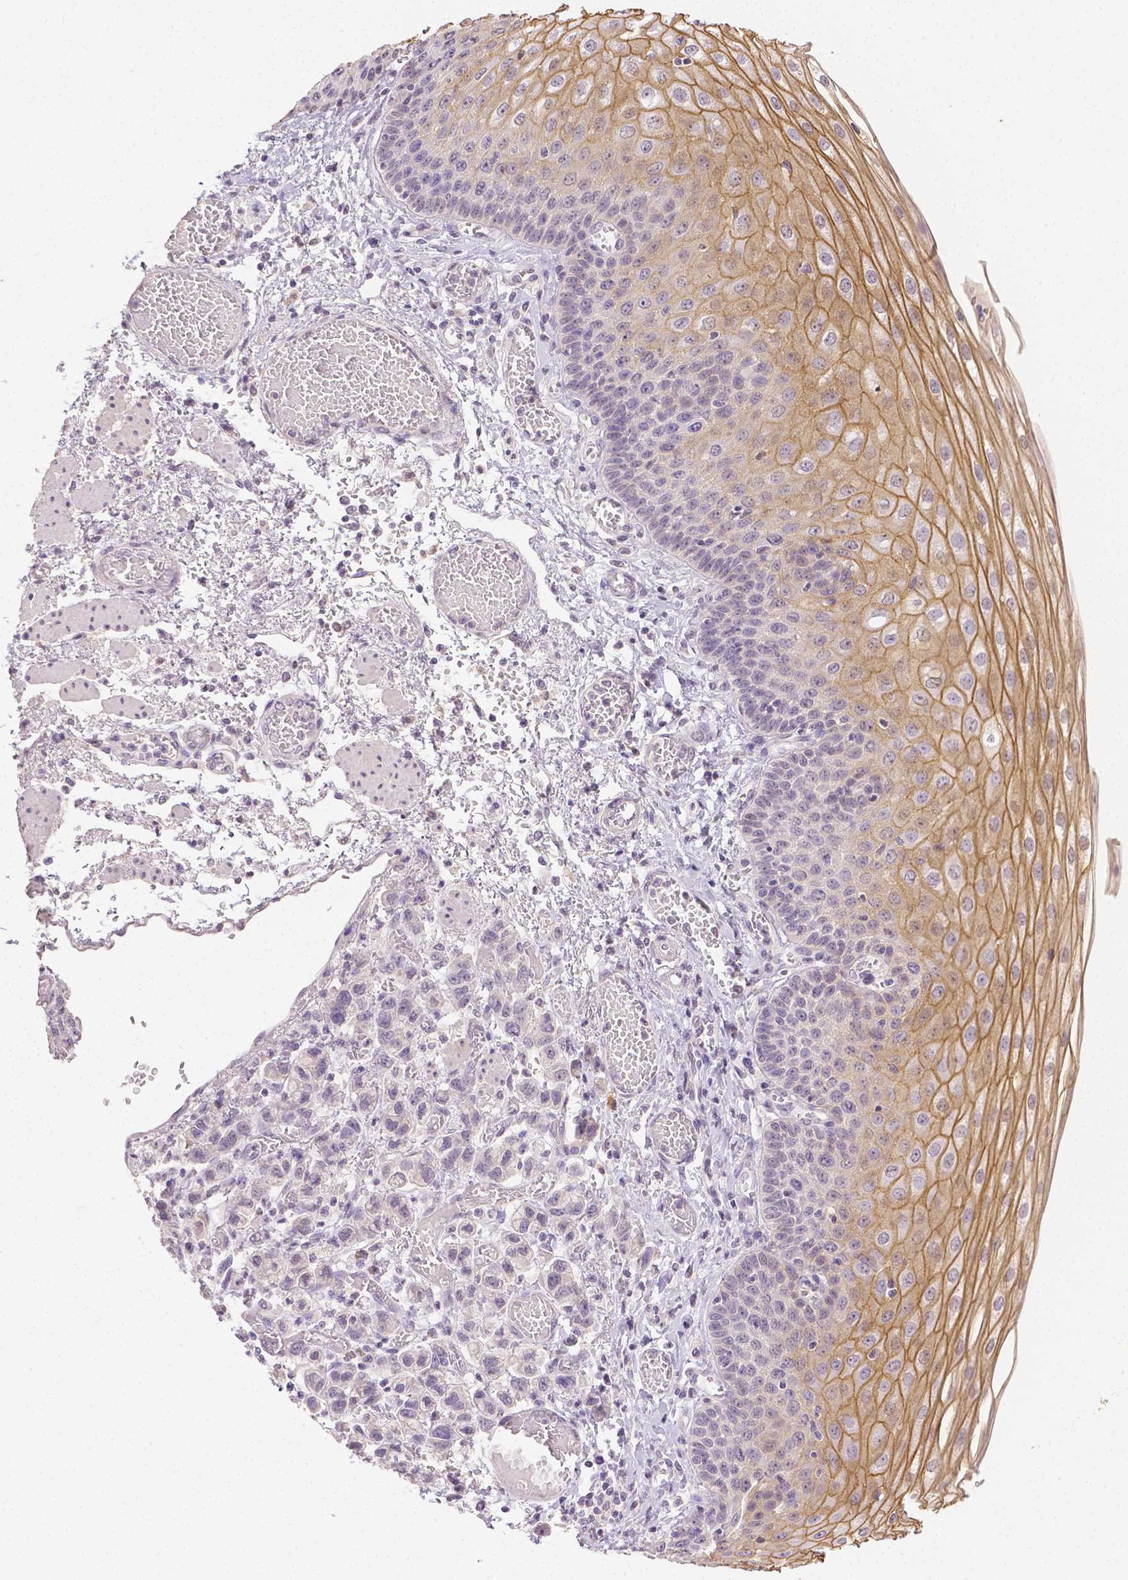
{"staining": {"intensity": "moderate", "quantity": "25%-75%", "location": "cytoplasmic/membranous"}, "tissue": "esophagus", "cell_type": "Squamous epithelial cells", "image_type": "normal", "snomed": [{"axis": "morphology", "description": "Normal tissue, NOS"}, {"axis": "morphology", "description": "Adenocarcinoma, NOS"}, {"axis": "topography", "description": "Esophagus"}], "caption": "Esophagus stained with IHC shows moderate cytoplasmic/membranous staining in about 25%-75% of squamous epithelial cells. (brown staining indicates protein expression, while blue staining denotes nuclei).", "gene": "TGM1", "patient": {"sex": "male", "age": 81}}